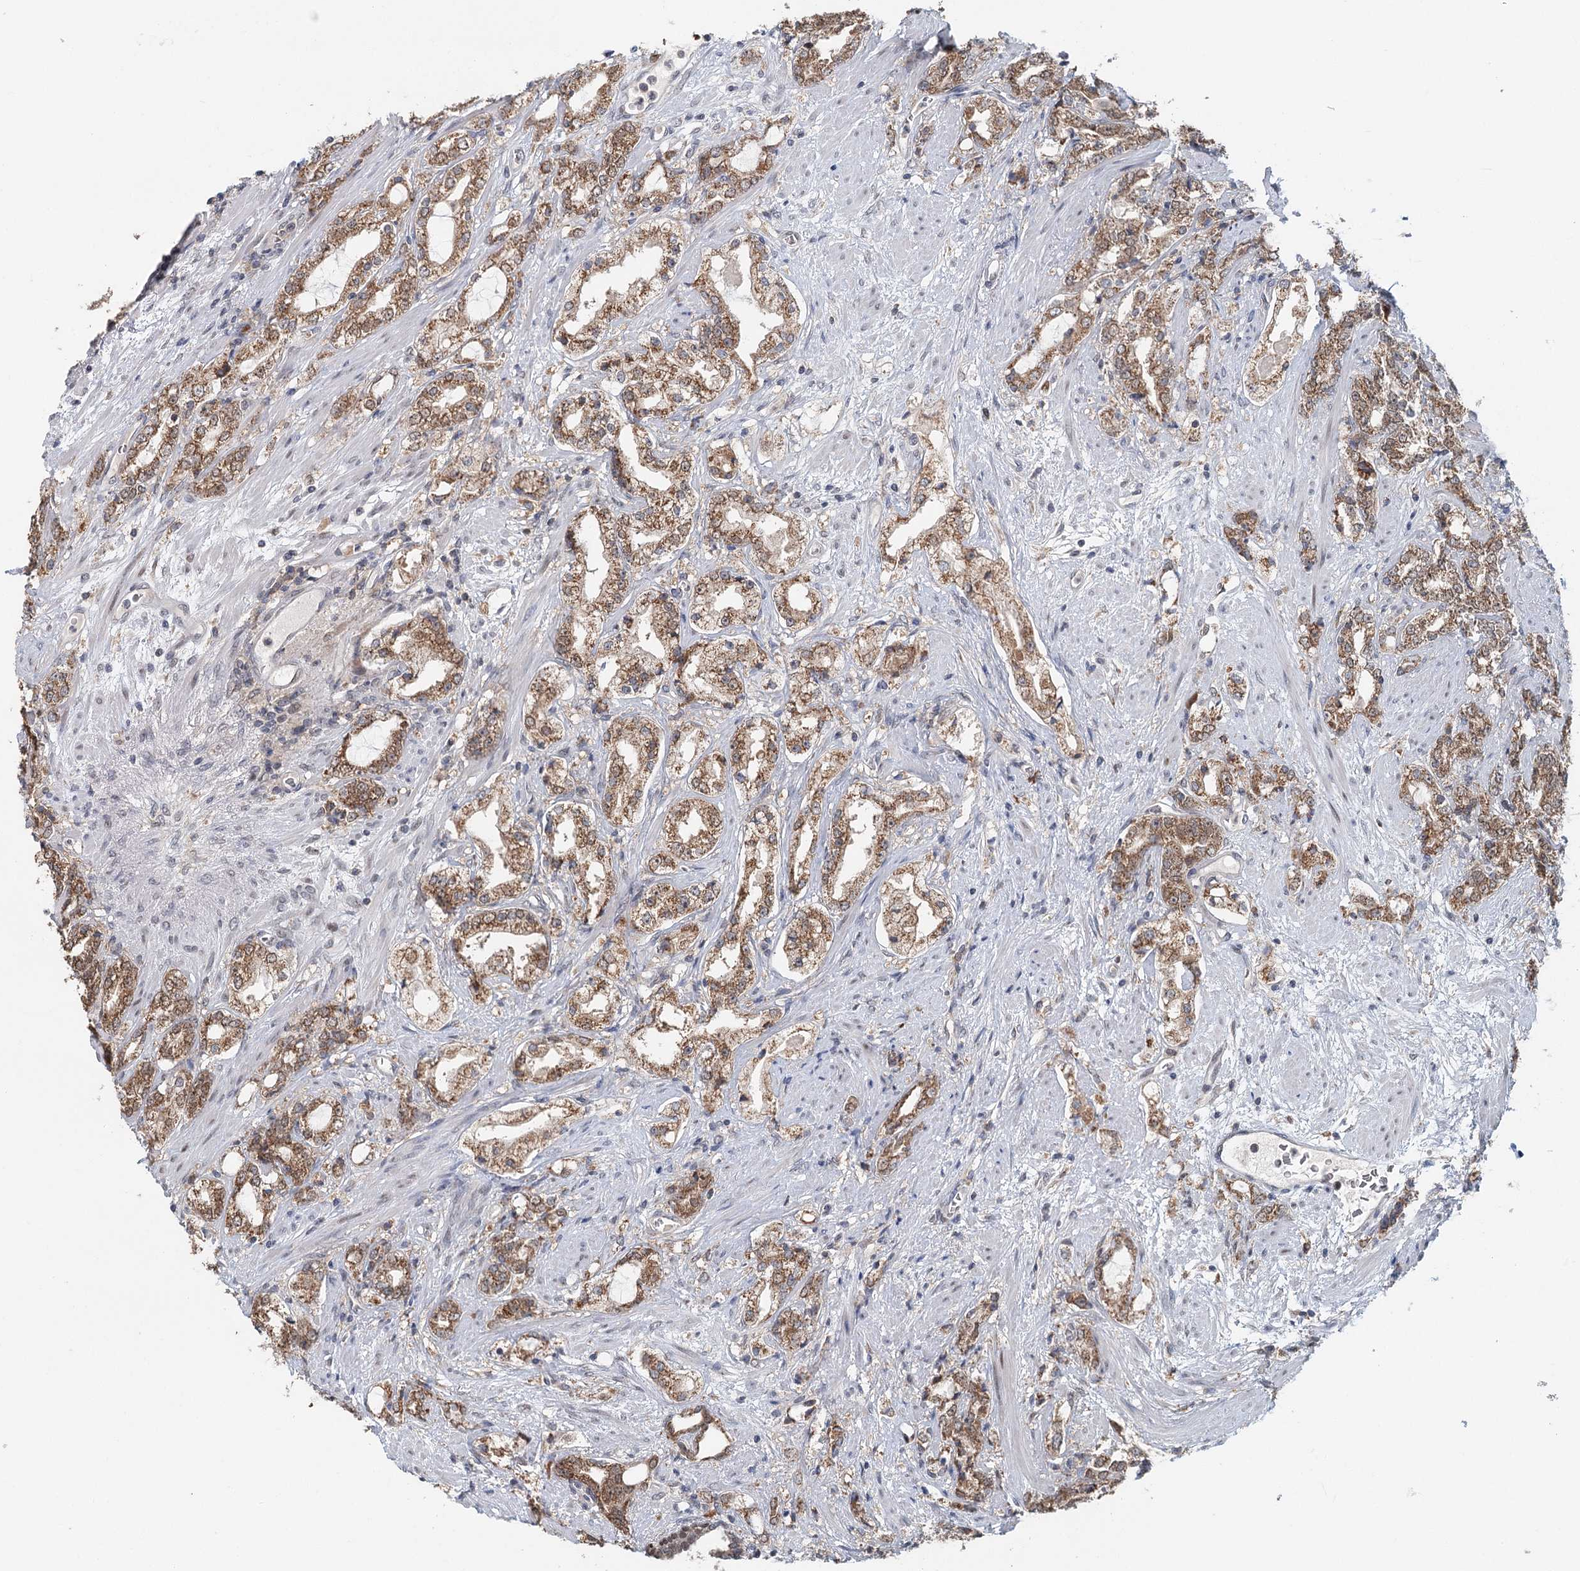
{"staining": {"intensity": "moderate", "quantity": ">75%", "location": "cytoplasmic/membranous"}, "tissue": "prostate cancer", "cell_type": "Tumor cells", "image_type": "cancer", "snomed": [{"axis": "morphology", "description": "Adenocarcinoma, High grade"}, {"axis": "topography", "description": "Prostate"}], "caption": "Human prostate cancer (high-grade adenocarcinoma) stained with a brown dye reveals moderate cytoplasmic/membranous positive staining in approximately >75% of tumor cells.", "gene": "ADK", "patient": {"sex": "male", "age": 64}}